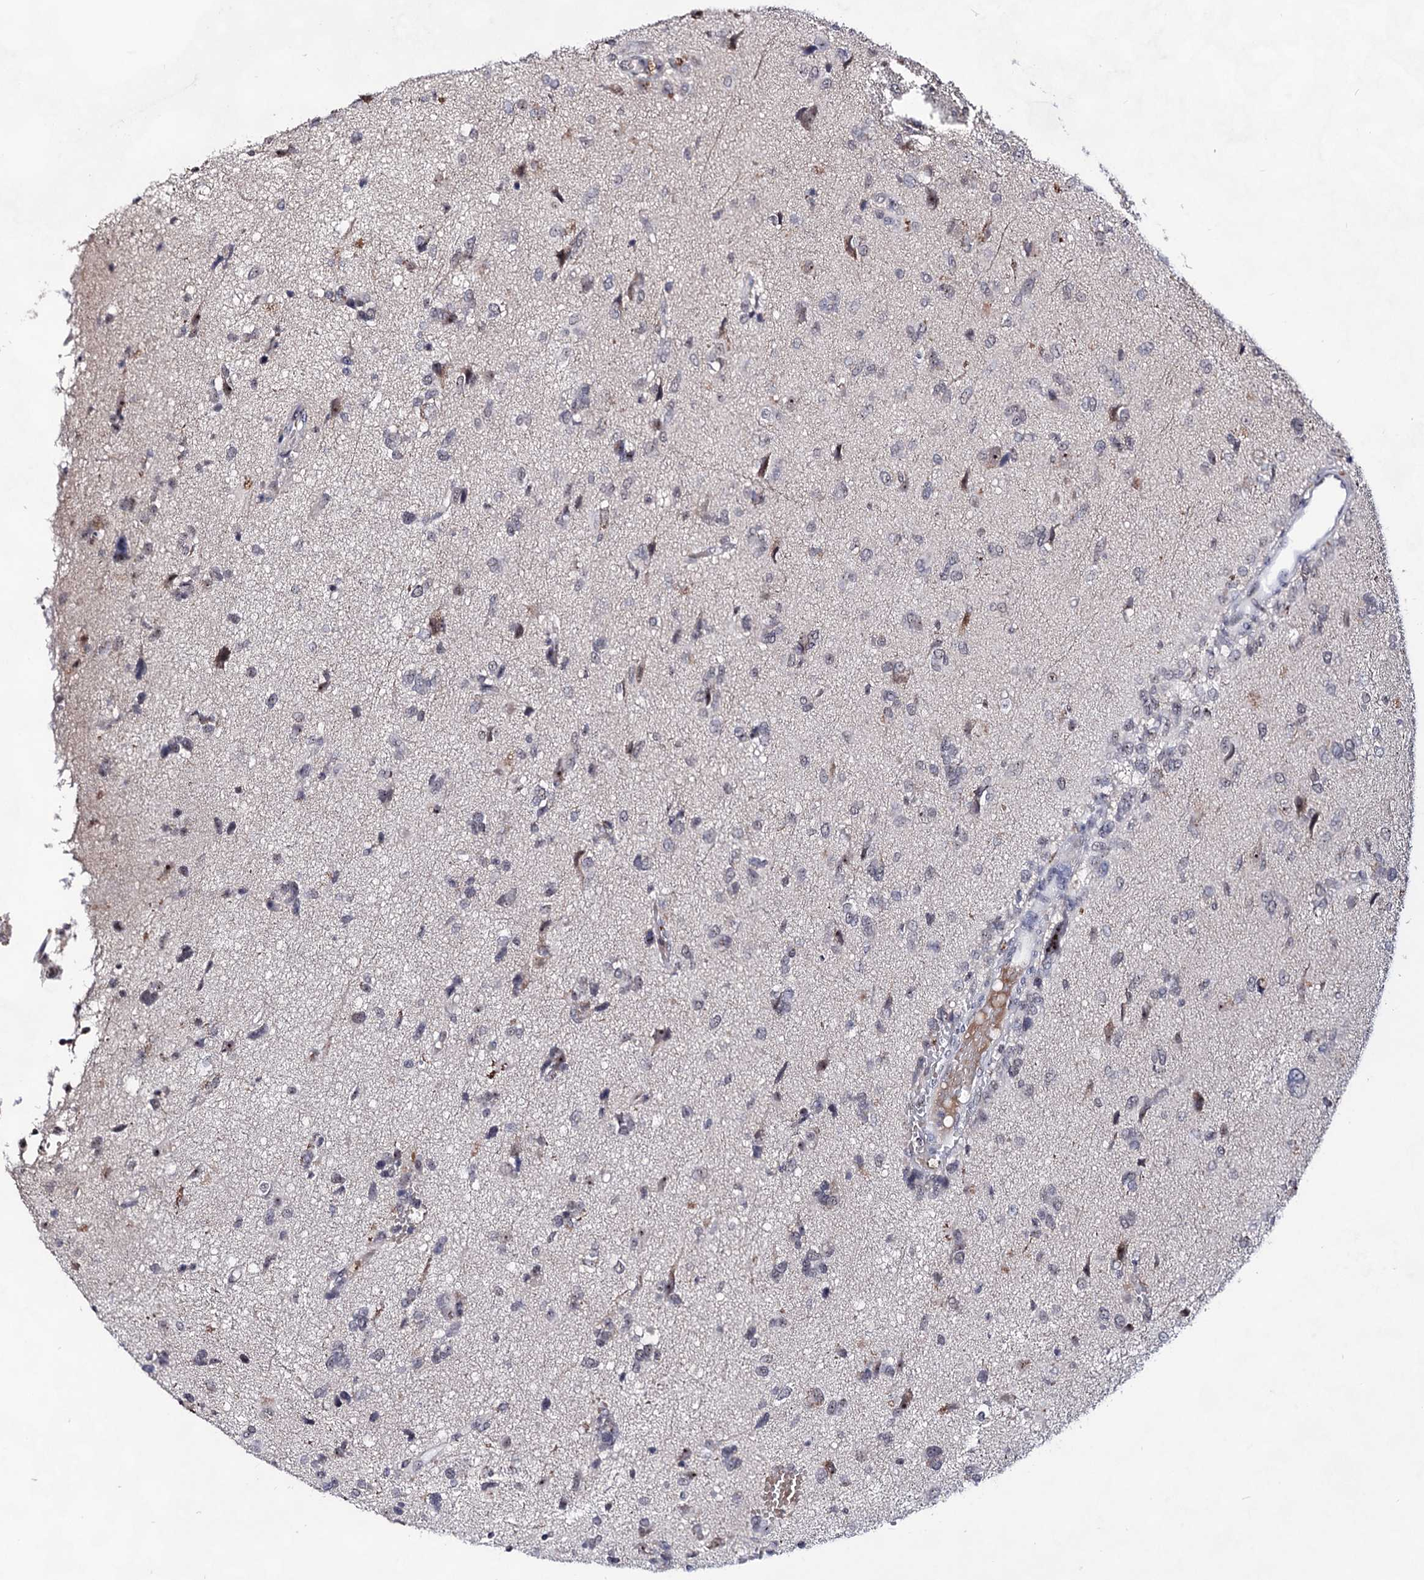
{"staining": {"intensity": "weak", "quantity": "<25%", "location": "nuclear"}, "tissue": "glioma", "cell_type": "Tumor cells", "image_type": "cancer", "snomed": [{"axis": "morphology", "description": "Glioma, malignant, High grade"}, {"axis": "topography", "description": "Brain"}], "caption": "An image of human malignant glioma (high-grade) is negative for staining in tumor cells.", "gene": "EXOSC10", "patient": {"sex": "female", "age": 59}}